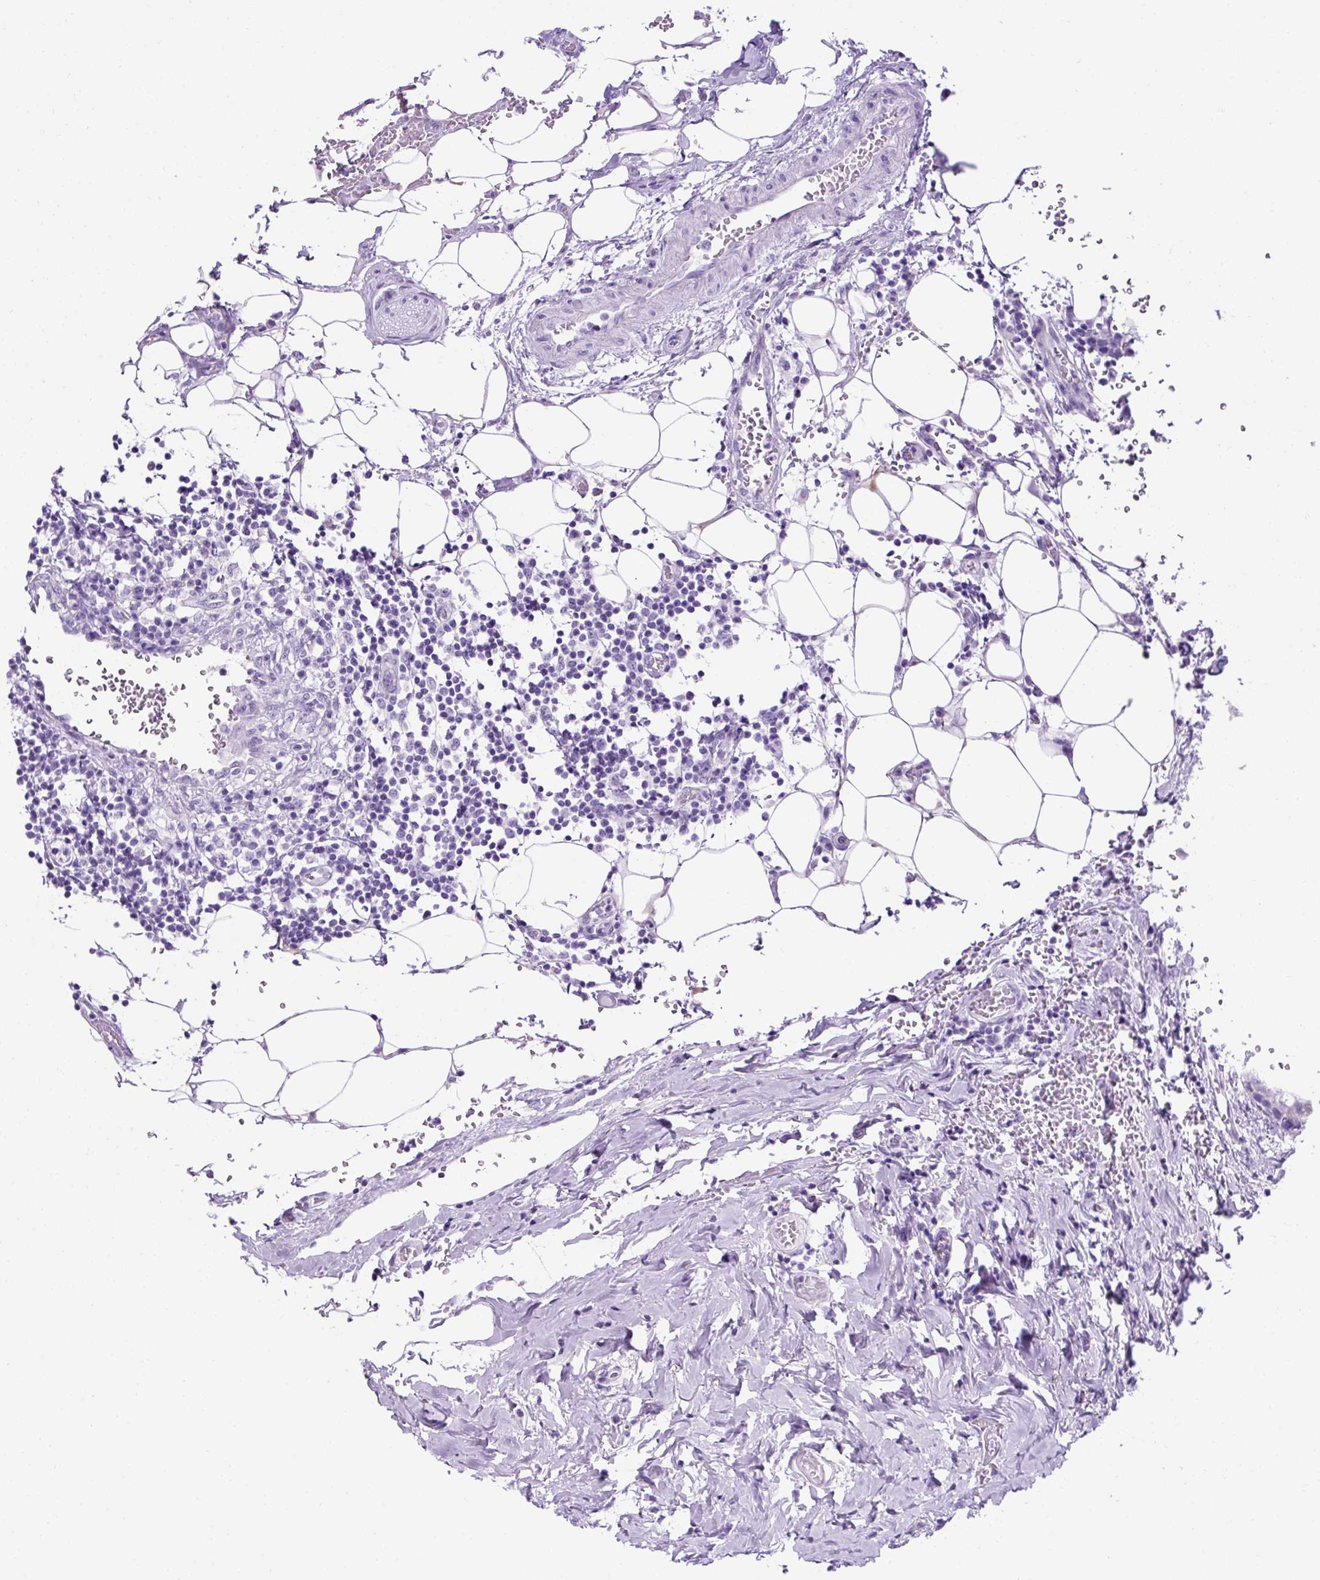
{"staining": {"intensity": "negative", "quantity": "none", "location": "none"}, "tissue": "urothelial cancer", "cell_type": "Tumor cells", "image_type": "cancer", "snomed": [{"axis": "morphology", "description": "Urothelial carcinoma, High grade"}, {"axis": "topography", "description": "Urinary bladder"}], "caption": "DAB immunohistochemical staining of urothelial carcinoma (high-grade) displays no significant staining in tumor cells.", "gene": "KRT12", "patient": {"sex": "male", "age": 64}}